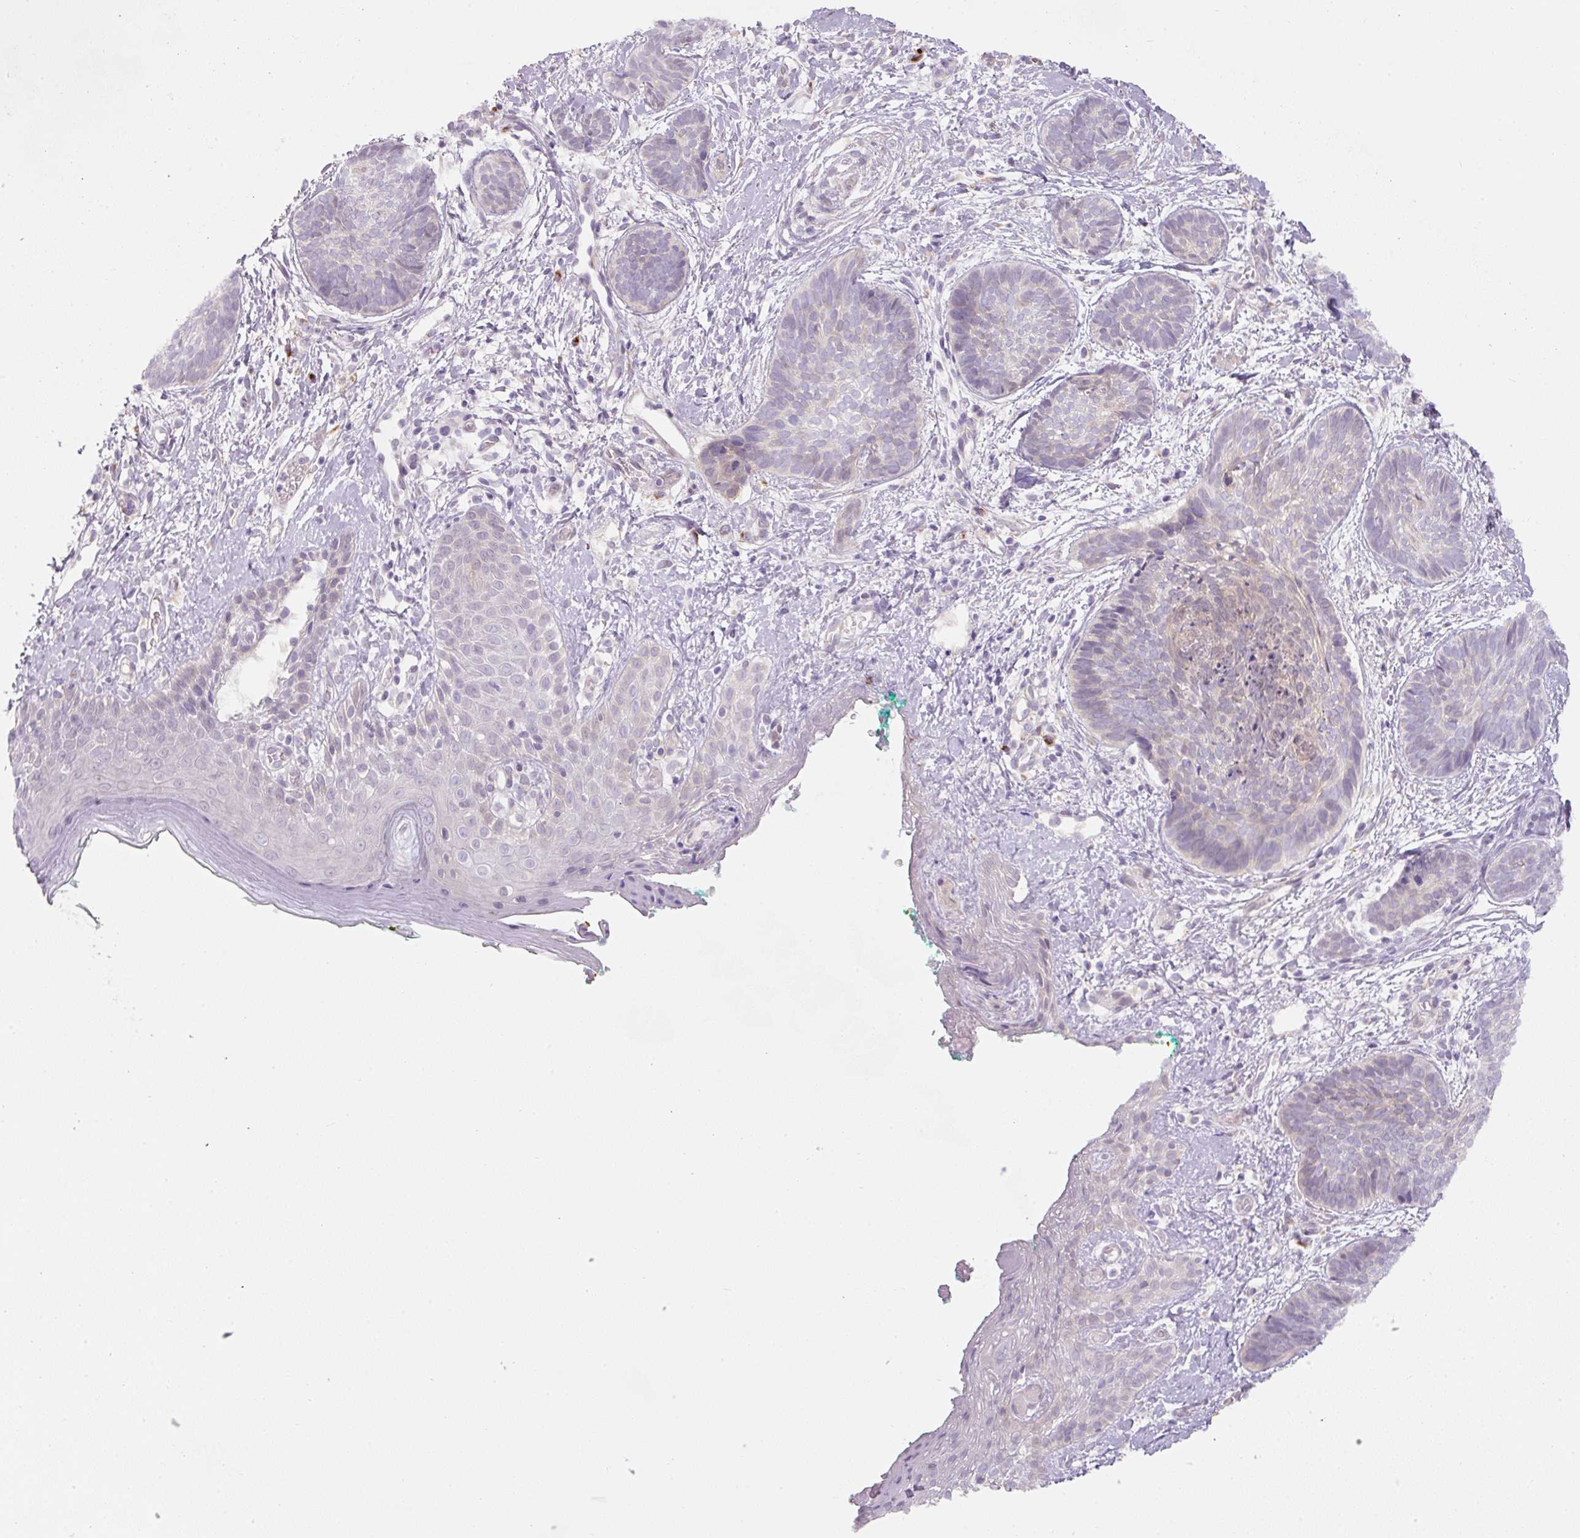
{"staining": {"intensity": "negative", "quantity": "none", "location": "none"}, "tissue": "skin cancer", "cell_type": "Tumor cells", "image_type": "cancer", "snomed": [{"axis": "morphology", "description": "Basal cell carcinoma"}, {"axis": "topography", "description": "Skin"}], "caption": "Tumor cells show no significant staining in skin cancer (basal cell carcinoma).", "gene": "NBPF11", "patient": {"sex": "female", "age": 81}}